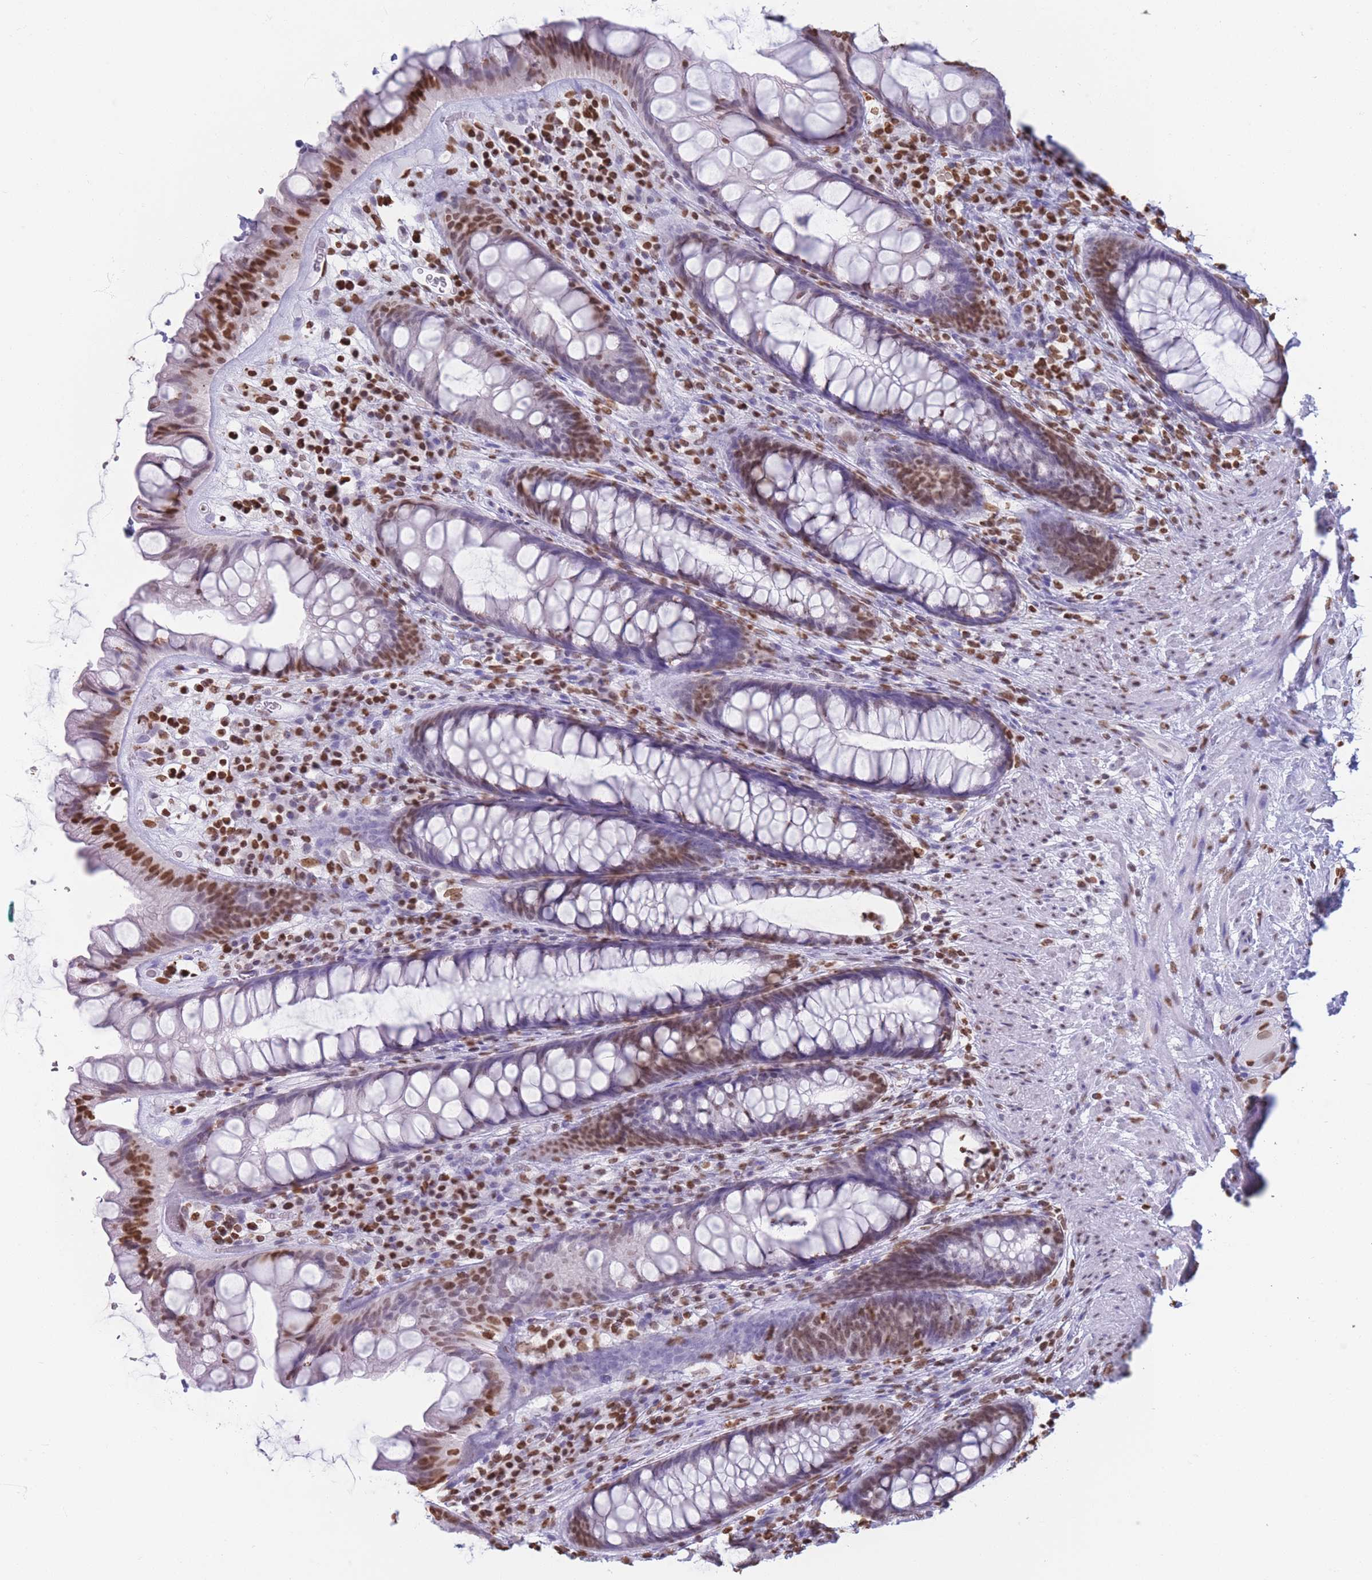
{"staining": {"intensity": "moderate", "quantity": "25%-75%", "location": "nuclear"}, "tissue": "rectum", "cell_type": "Glandular cells", "image_type": "normal", "snomed": [{"axis": "morphology", "description": "Normal tissue, NOS"}, {"axis": "topography", "description": "Rectum"}], "caption": "High-power microscopy captured an immunohistochemistry (IHC) photomicrograph of benign rectum, revealing moderate nuclear positivity in approximately 25%-75% of glandular cells. The protein is stained brown, and the nuclei are stained in blue (DAB IHC with brightfield microscopy, high magnification).", "gene": "RYK", "patient": {"sex": "male", "age": 74}}